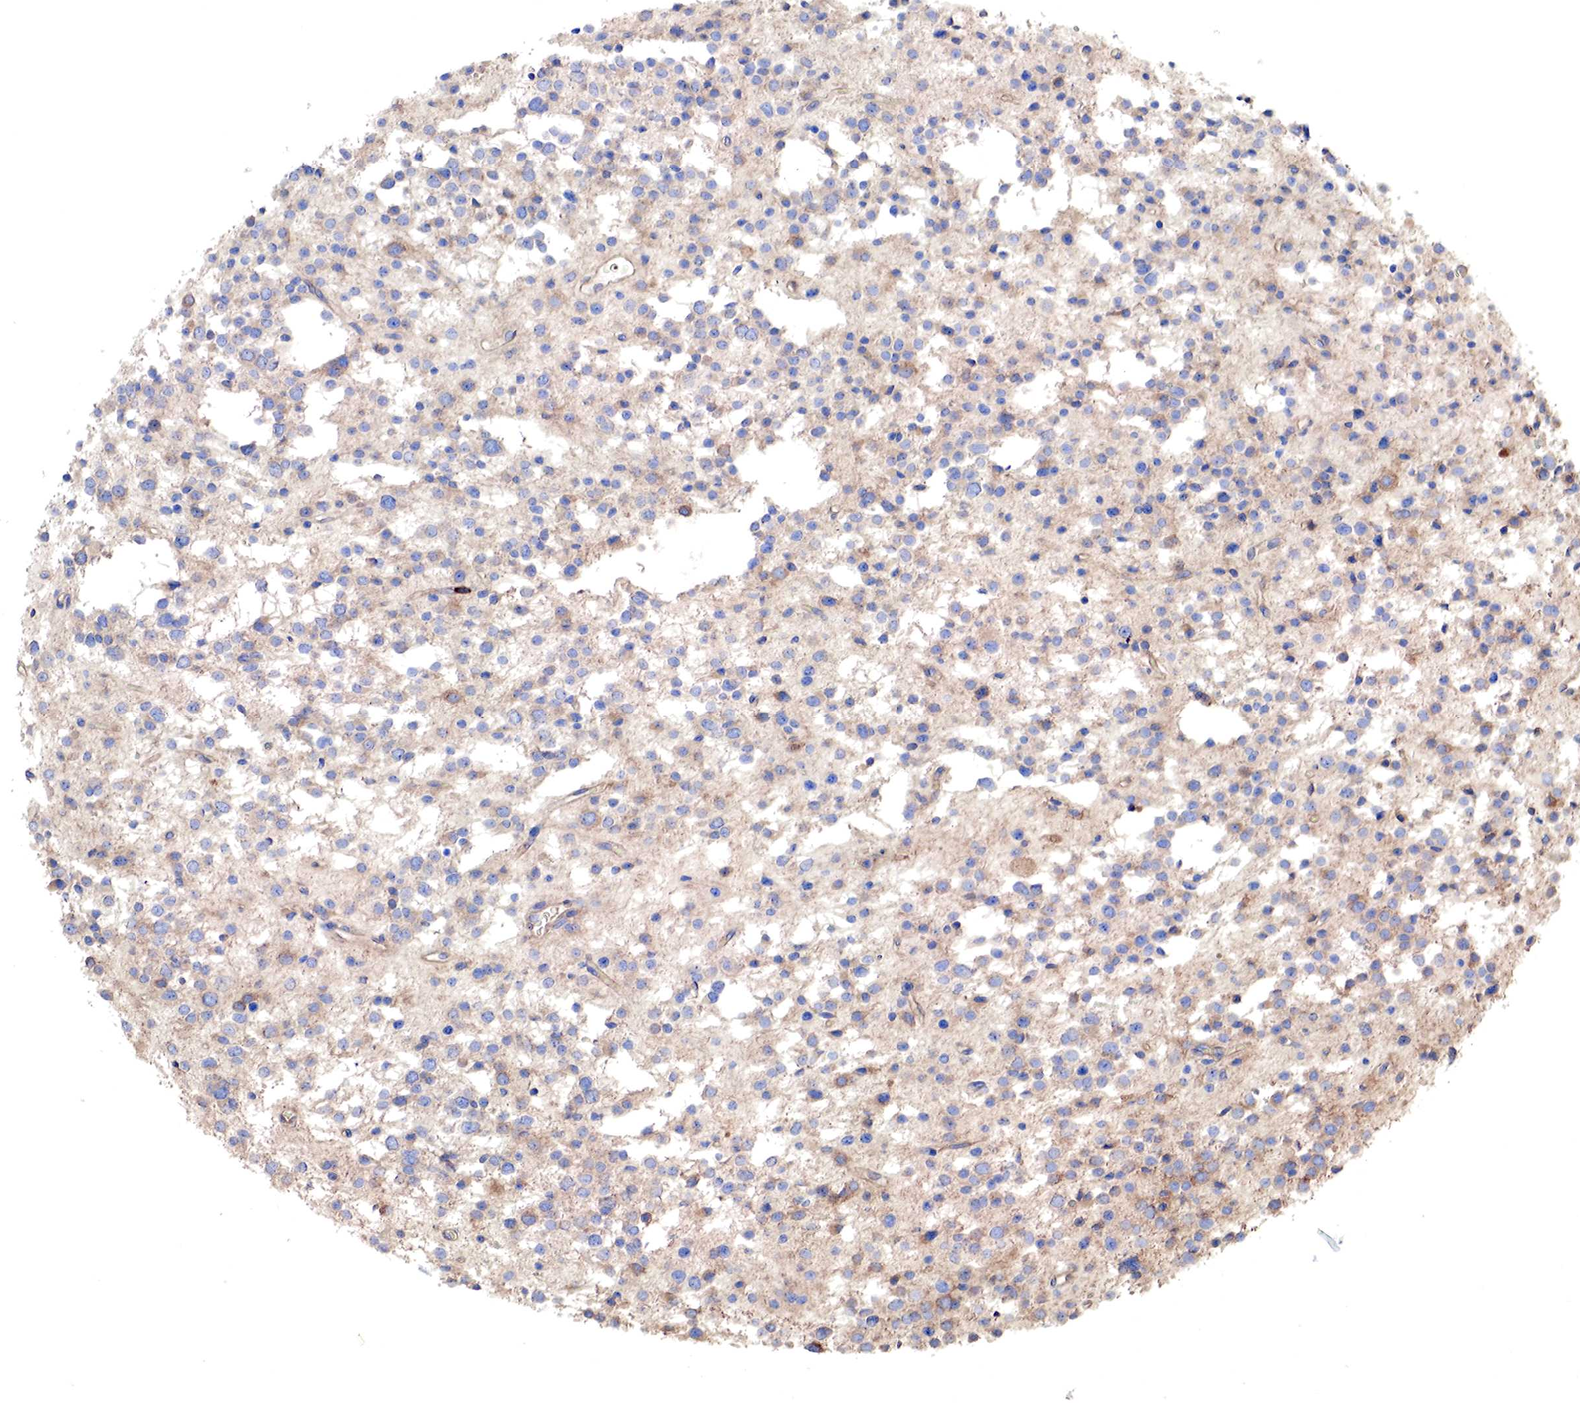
{"staining": {"intensity": "weak", "quantity": "<25%", "location": "cytoplasmic/membranous"}, "tissue": "glioma", "cell_type": "Tumor cells", "image_type": "cancer", "snomed": [{"axis": "morphology", "description": "Glioma, malignant, Low grade"}, {"axis": "topography", "description": "Brain"}], "caption": "Protein analysis of glioma exhibits no significant positivity in tumor cells. (Immunohistochemistry, brightfield microscopy, high magnification).", "gene": "G6PD", "patient": {"sex": "female", "age": 36}}